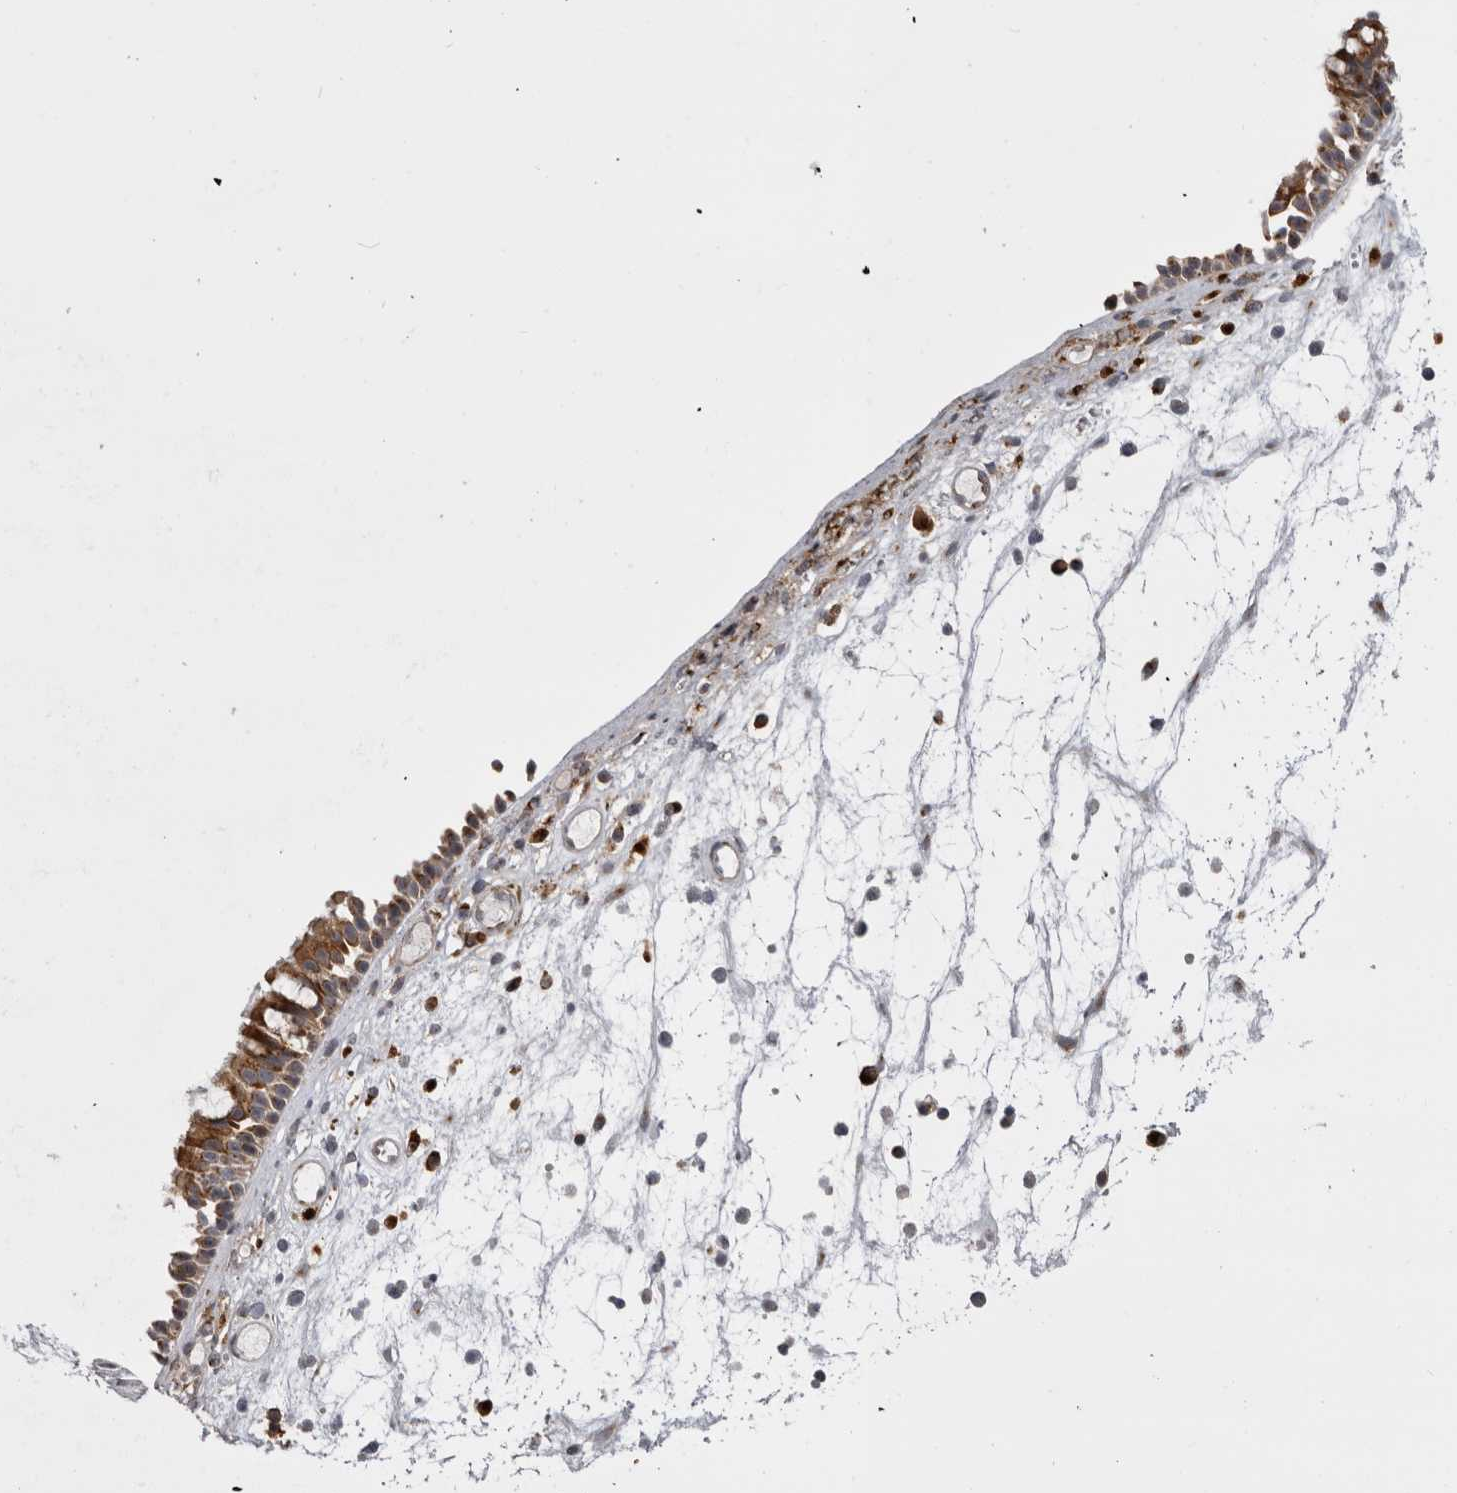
{"staining": {"intensity": "moderate", "quantity": ">75%", "location": "cytoplasmic/membranous"}, "tissue": "nasopharynx", "cell_type": "Respiratory epithelial cells", "image_type": "normal", "snomed": [{"axis": "morphology", "description": "Normal tissue, NOS"}, {"axis": "morphology", "description": "Inflammation, NOS"}, {"axis": "morphology", "description": "Malignant melanoma, Metastatic site"}, {"axis": "topography", "description": "Nasopharynx"}], "caption": "High-power microscopy captured an immunohistochemistry (IHC) histopathology image of normal nasopharynx, revealing moderate cytoplasmic/membranous staining in about >75% of respiratory epithelial cells. Nuclei are stained in blue.", "gene": "WDR47", "patient": {"sex": "male", "age": 70}}